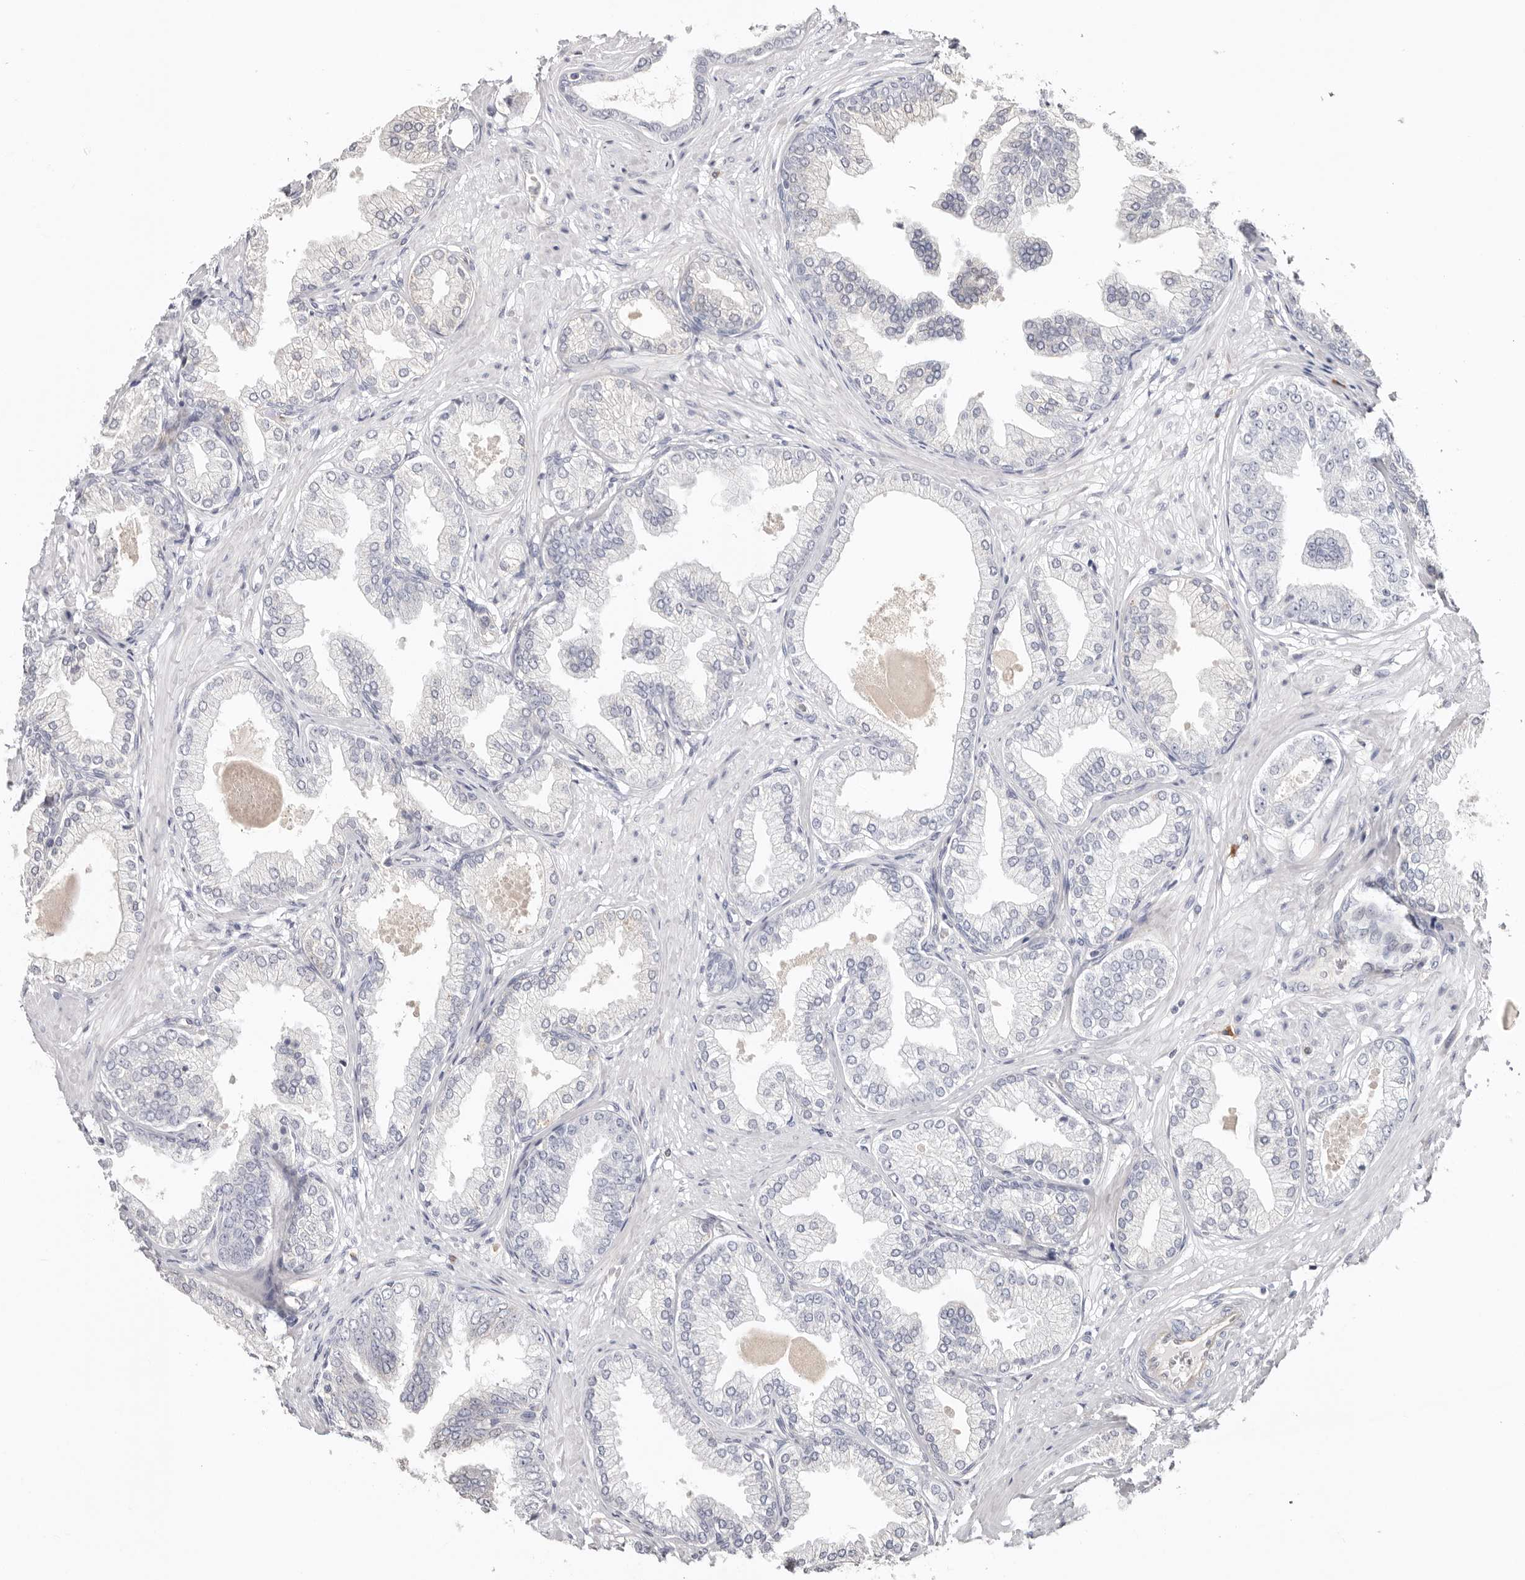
{"staining": {"intensity": "negative", "quantity": "none", "location": "none"}, "tissue": "prostate cancer", "cell_type": "Tumor cells", "image_type": "cancer", "snomed": [{"axis": "morphology", "description": "Adenocarcinoma, Low grade"}, {"axis": "topography", "description": "Prostate"}], "caption": "Immunohistochemical staining of prostate cancer demonstrates no significant expression in tumor cells. Nuclei are stained in blue.", "gene": "PKDCC", "patient": {"sex": "male", "age": 63}}